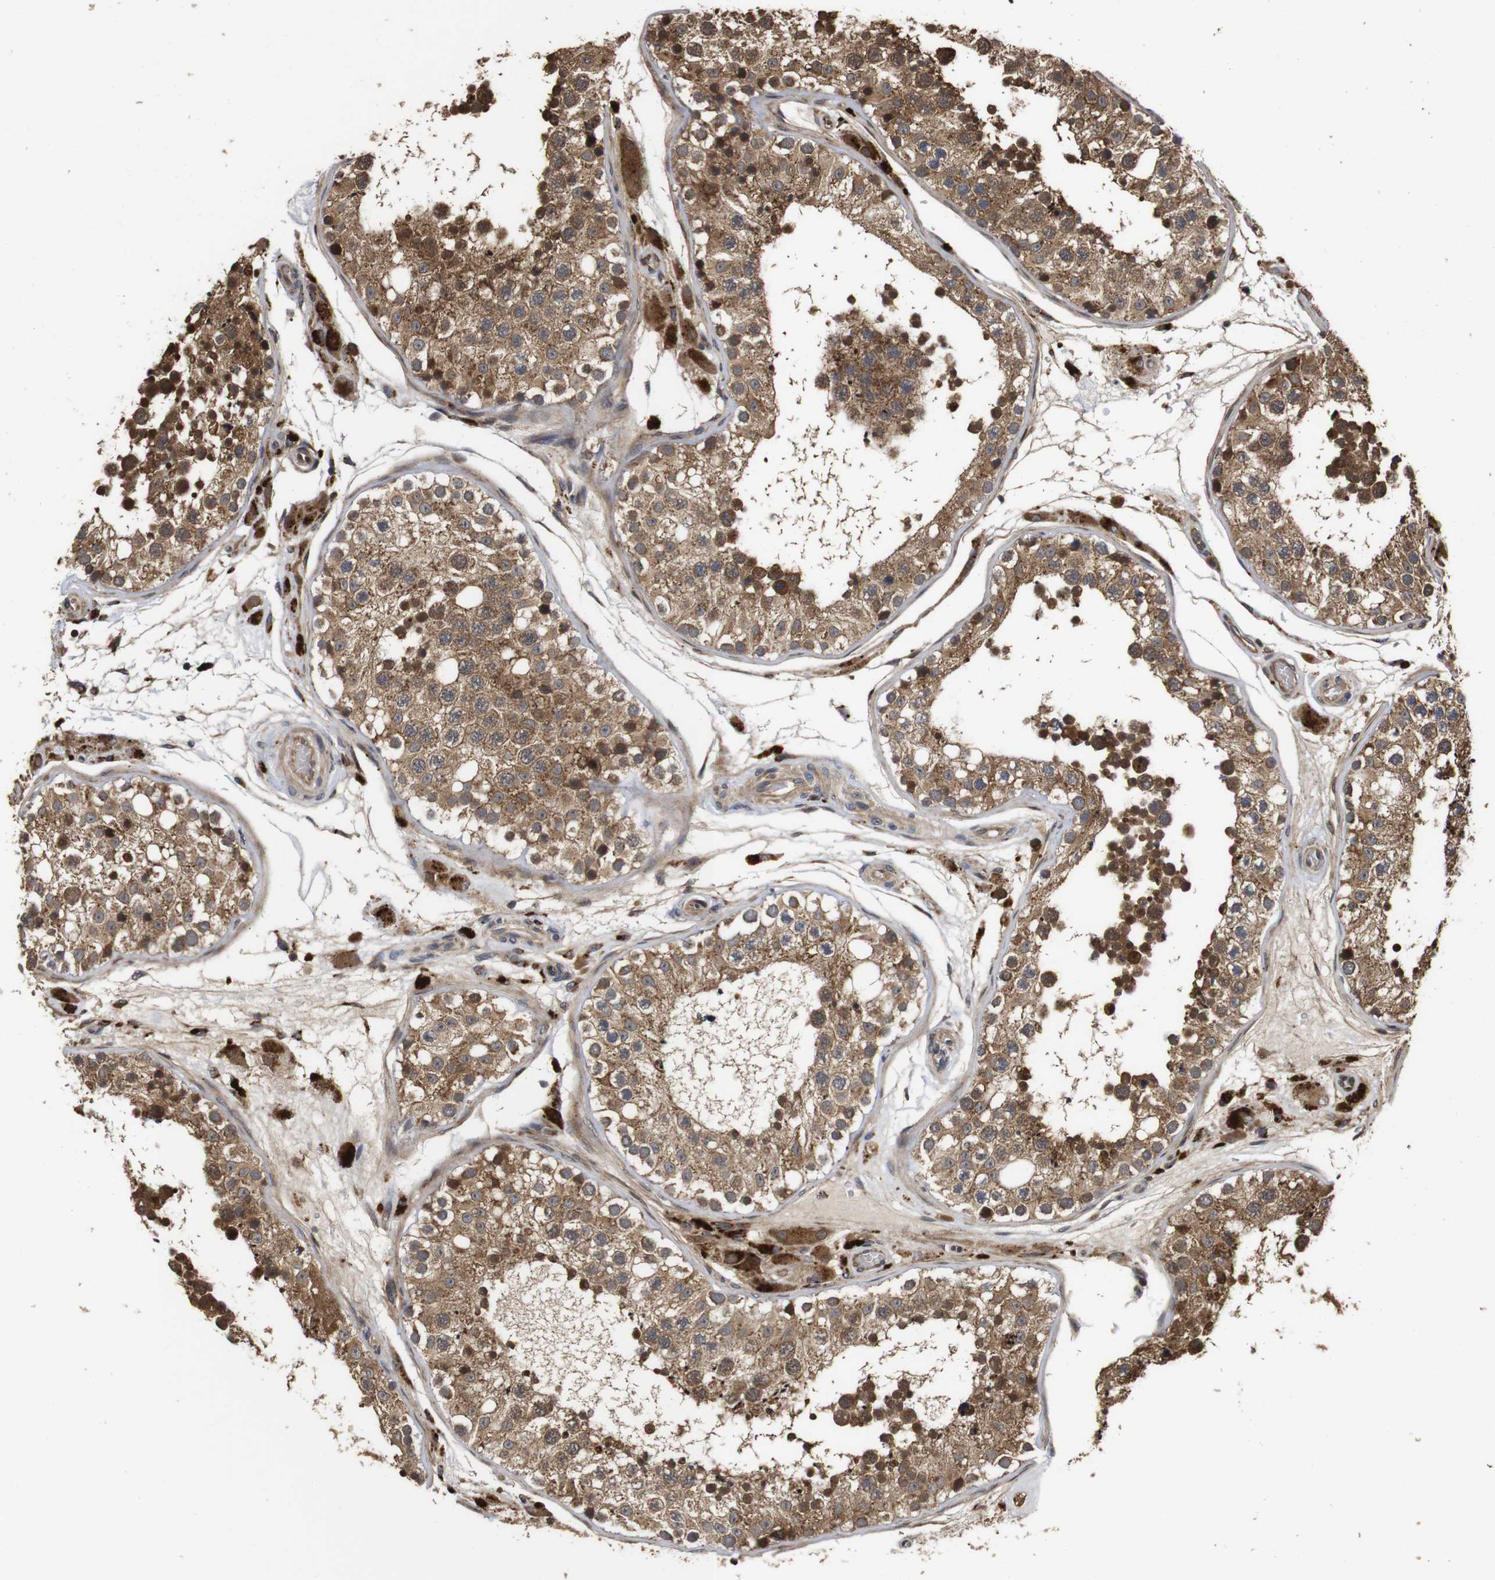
{"staining": {"intensity": "strong", "quantity": ">75%", "location": "cytoplasmic/membranous"}, "tissue": "testis", "cell_type": "Cells in seminiferous ducts", "image_type": "normal", "snomed": [{"axis": "morphology", "description": "Normal tissue, NOS"}, {"axis": "topography", "description": "Testis"}], "caption": "A high amount of strong cytoplasmic/membranous staining is present in approximately >75% of cells in seminiferous ducts in normal testis.", "gene": "PTPN14", "patient": {"sex": "male", "age": 26}}